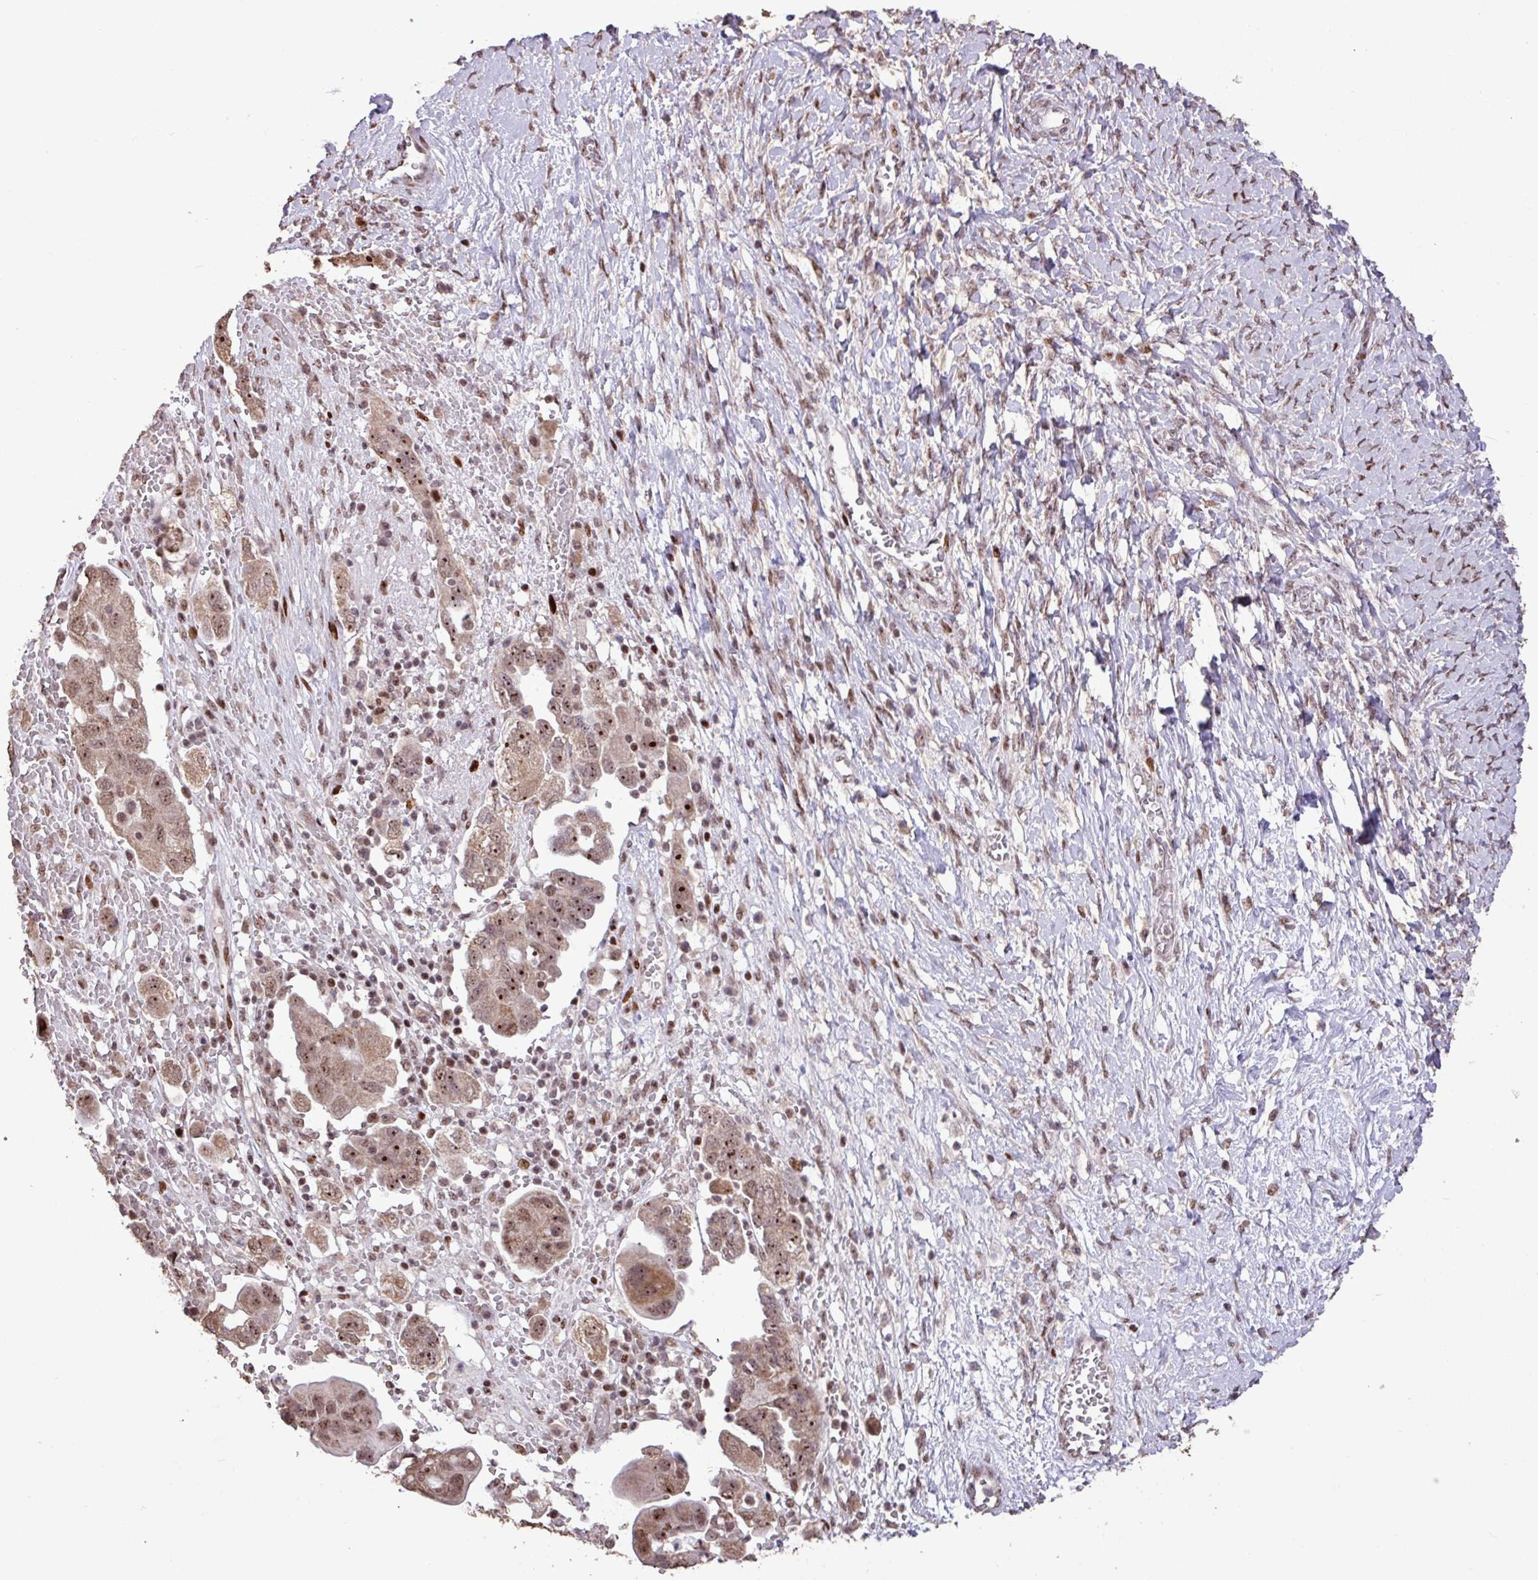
{"staining": {"intensity": "moderate", "quantity": ">75%", "location": "cytoplasmic/membranous,nuclear"}, "tissue": "ovarian cancer", "cell_type": "Tumor cells", "image_type": "cancer", "snomed": [{"axis": "morphology", "description": "Carcinoma, NOS"}, {"axis": "morphology", "description": "Cystadenocarcinoma, serous, NOS"}, {"axis": "topography", "description": "Ovary"}], "caption": "Tumor cells exhibit medium levels of moderate cytoplasmic/membranous and nuclear positivity in approximately >75% of cells in human serous cystadenocarcinoma (ovarian).", "gene": "ZNF709", "patient": {"sex": "female", "age": 69}}